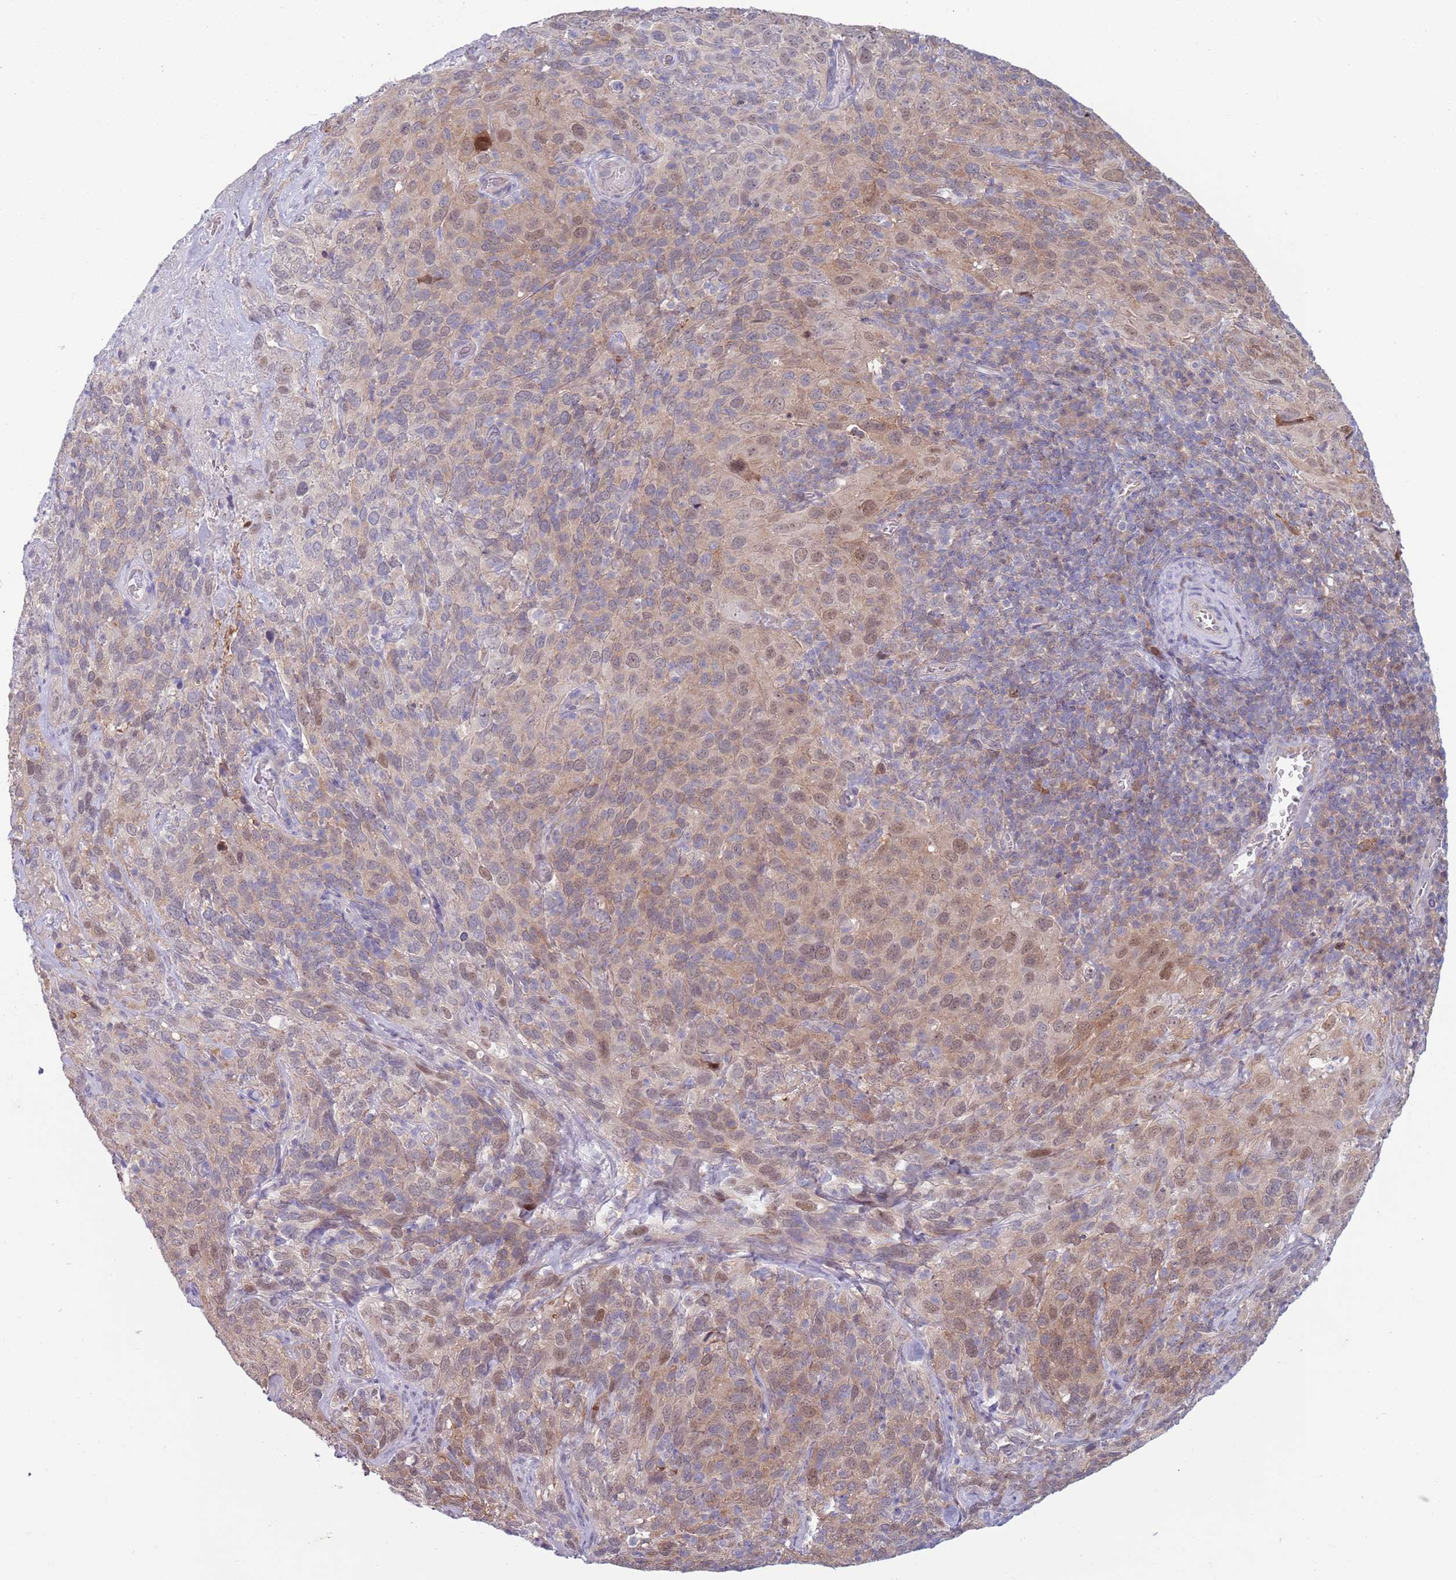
{"staining": {"intensity": "moderate", "quantity": "25%-75%", "location": "cytoplasmic/membranous,nuclear"}, "tissue": "cervical cancer", "cell_type": "Tumor cells", "image_type": "cancer", "snomed": [{"axis": "morphology", "description": "Squamous cell carcinoma, NOS"}, {"axis": "topography", "description": "Cervix"}], "caption": "Cervical cancer (squamous cell carcinoma) stained for a protein exhibits moderate cytoplasmic/membranous and nuclear positivity in tumor cells. Using DAB (3,3'-diaminobenzidine) (brown) and hematoxylin (blue) stains, captured at high magnification using brightfield microscopy.", "gene": "CLNS1A", "patient": {"sex": "female", "age": 51}}